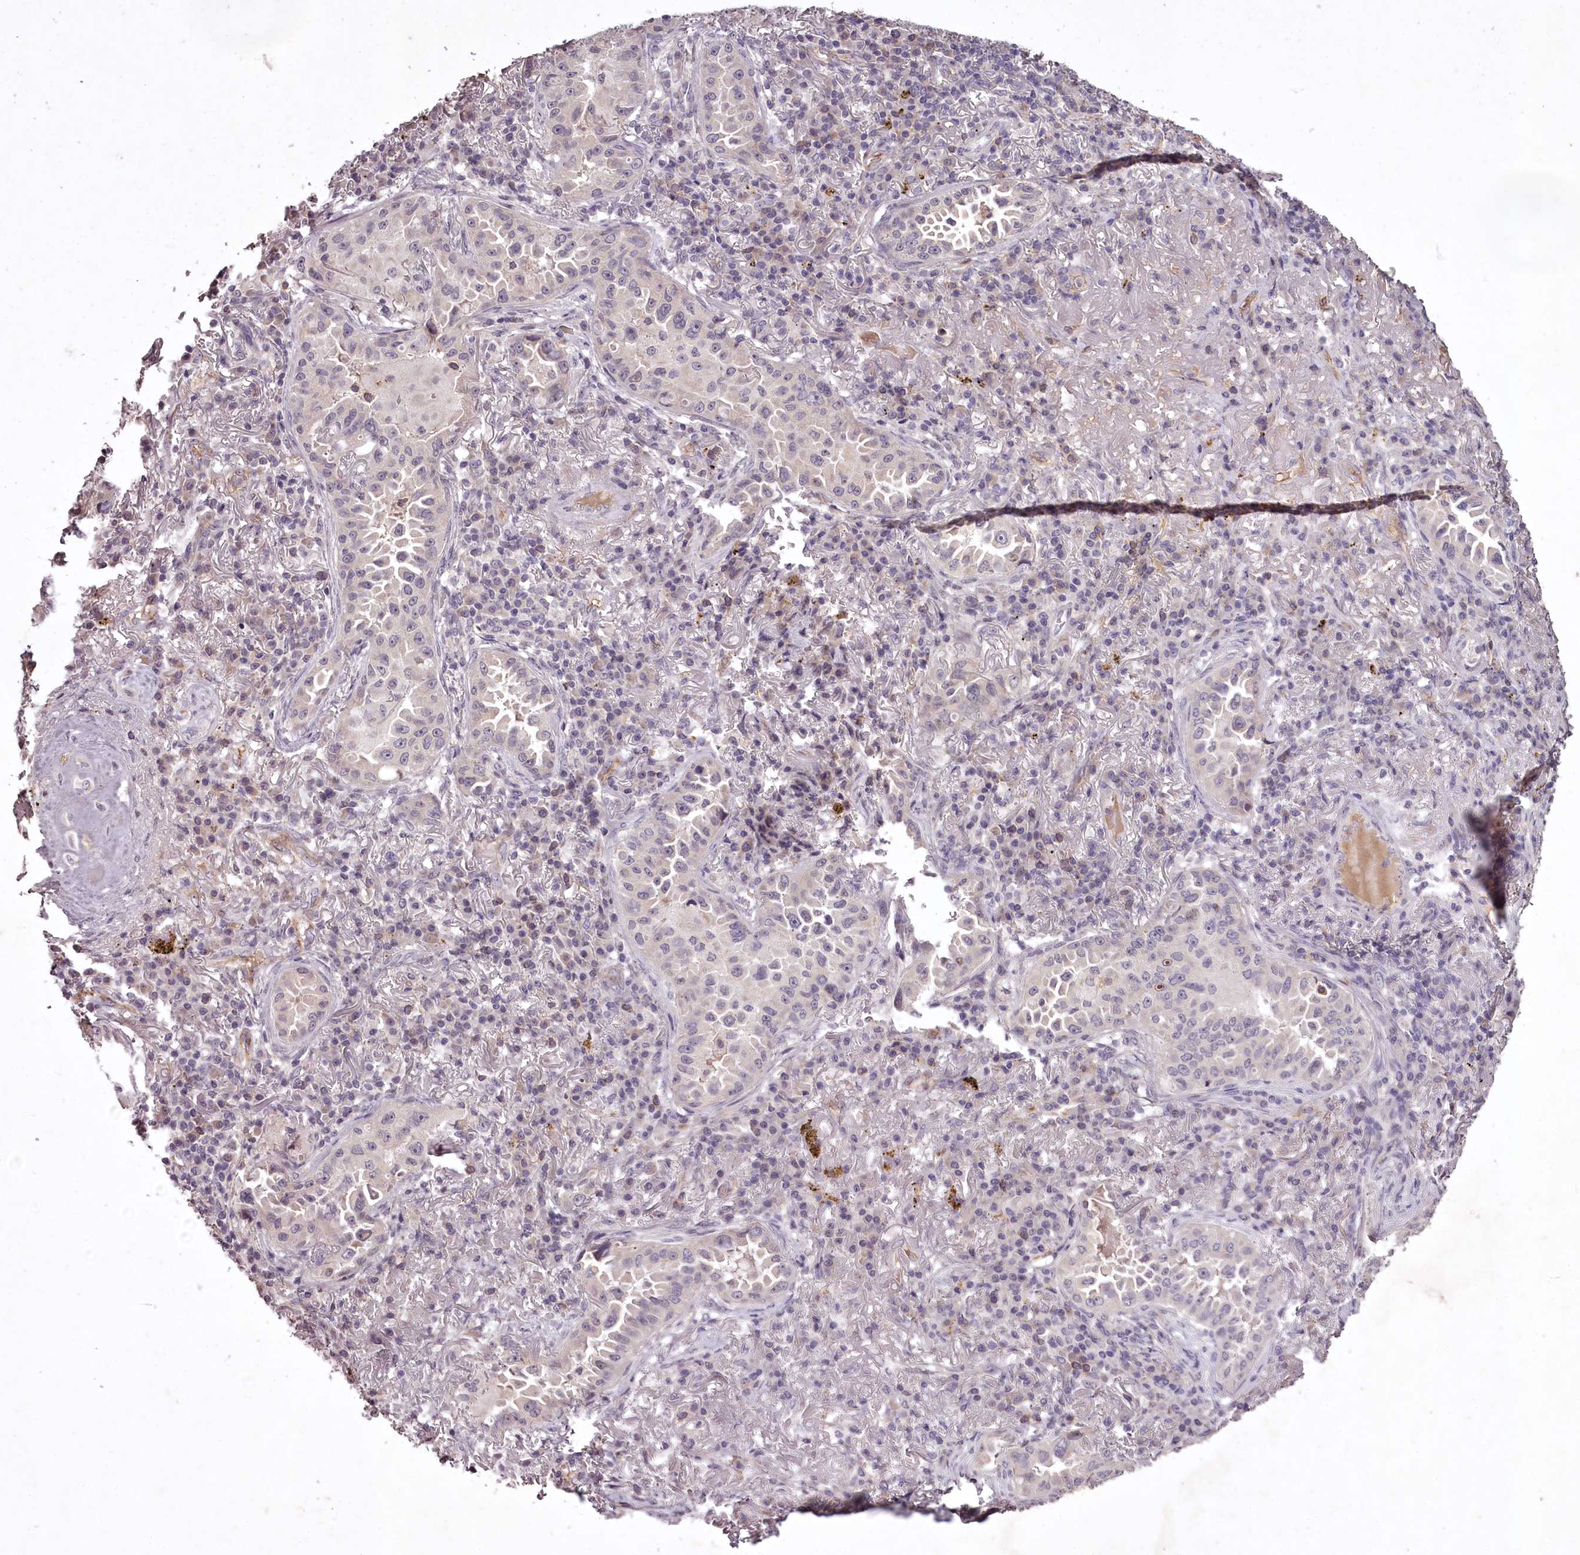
{"staining": {"intensity": "negative", "quantity": "none", "location": "none"}, "tissue": "lung cancer", "cell_type": "Tumor cells", "image_type": "cancer", "snomed": [{"axis": "morphology", "description": "Adenocarcinoma, NOS"}, {"axis": "topography", "description": "Lung"}], "caption": "DAB immunohistochemical staining of human lung cancer demonstrates no significant staining in tumor cells.", "gene": "RBMXL2", "patient": {"sex": "female", "age": 69}}